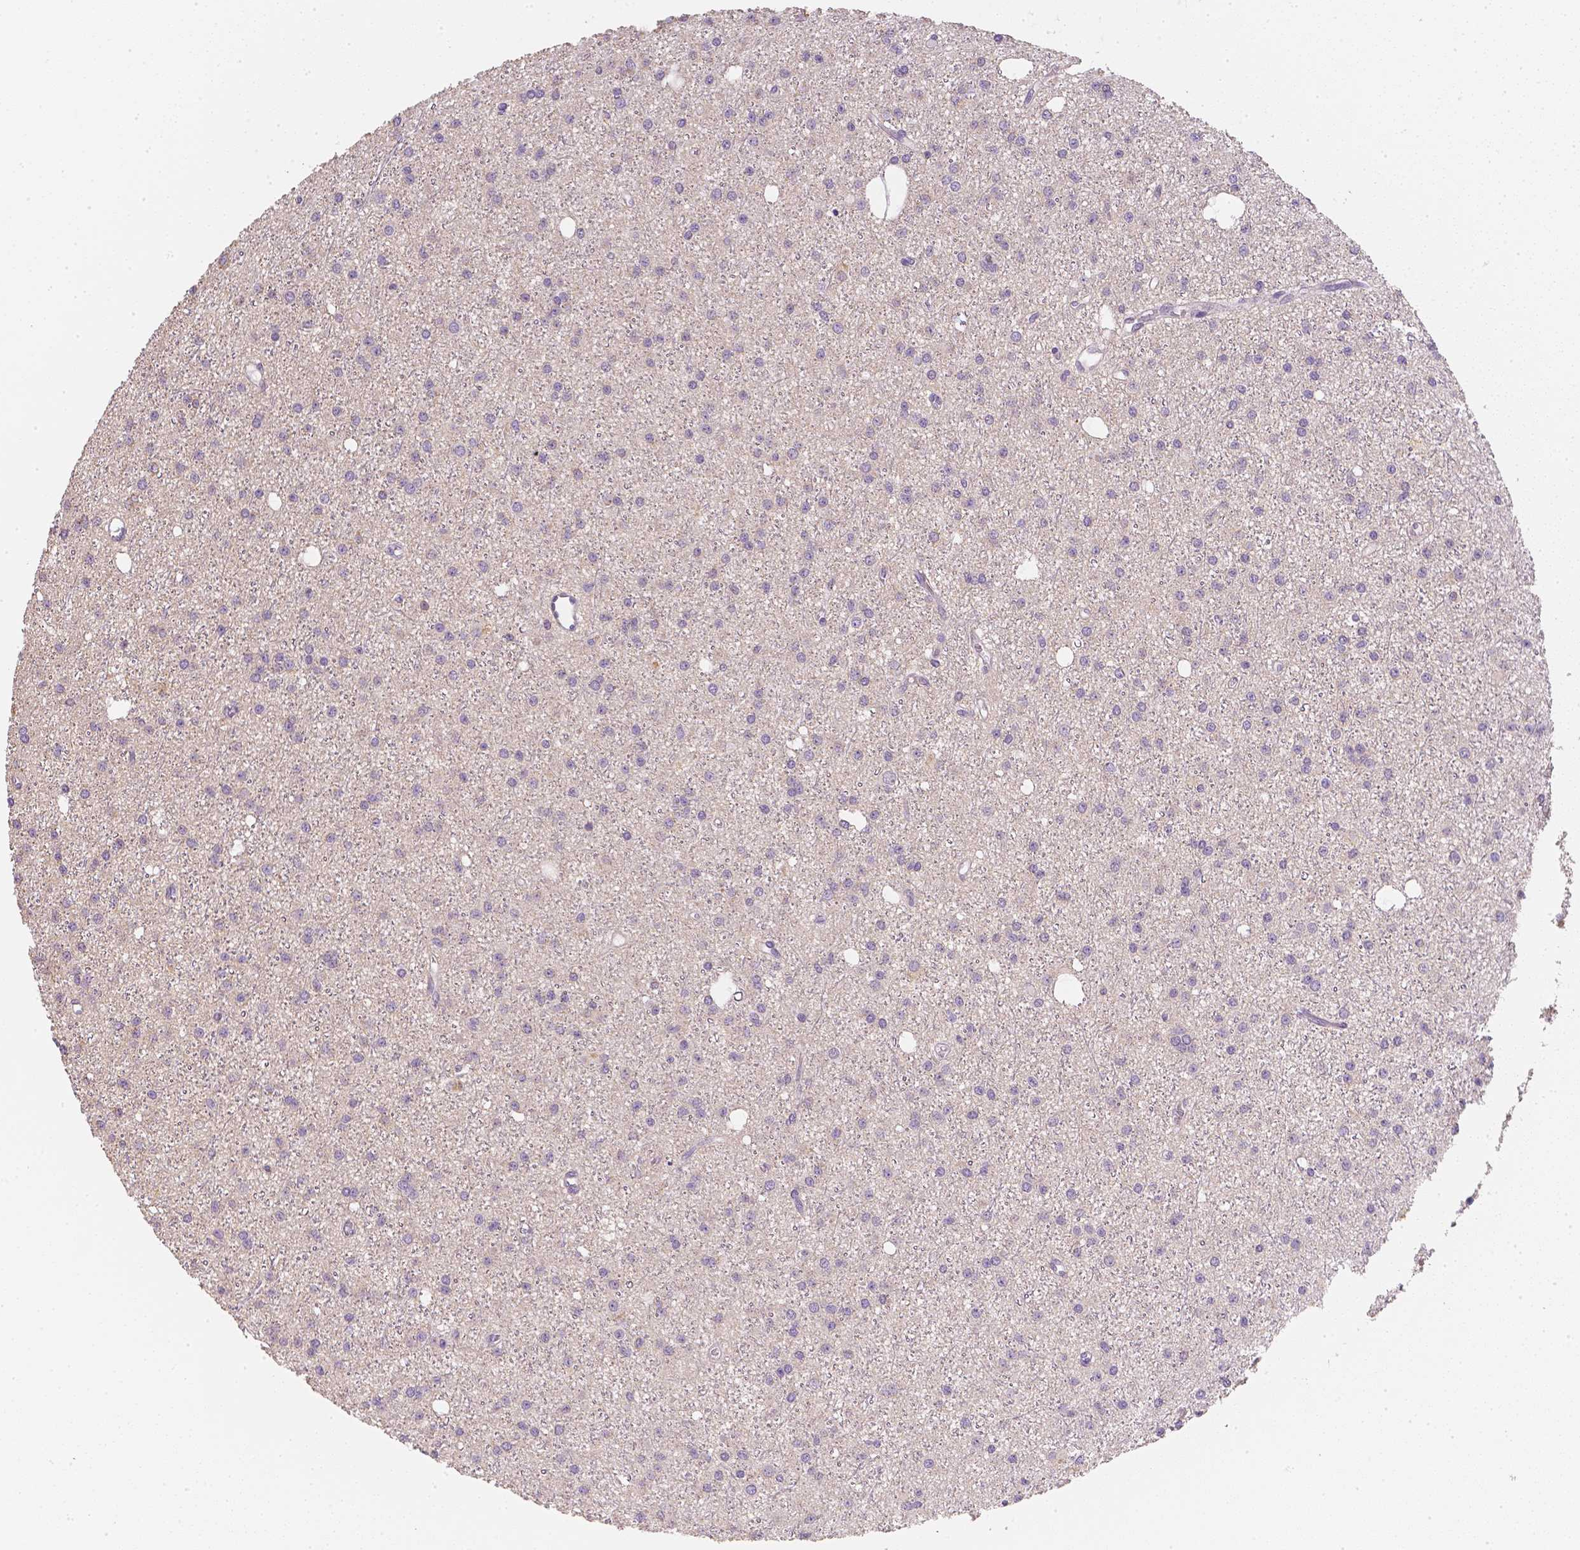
{"staining": {"intensity": "negative", "quantity": "none", "location": "none"}, "tissue": "glioma", "cell_type": "Tumor cells", "image_type": "cancer", "snomed": [{"axis": "morphology", "description": "Glioma, malignant, Low grade"}, {"axis": "topography", "description": "Brain"}], "caption": "Immunohistochemistry histopathology image of human malignant low-grade glioma stained for a protein (brown), which exhibits no staining in tumor cells.", "gene": "NVL", "patient": {"sex": "male", "age": 27}}